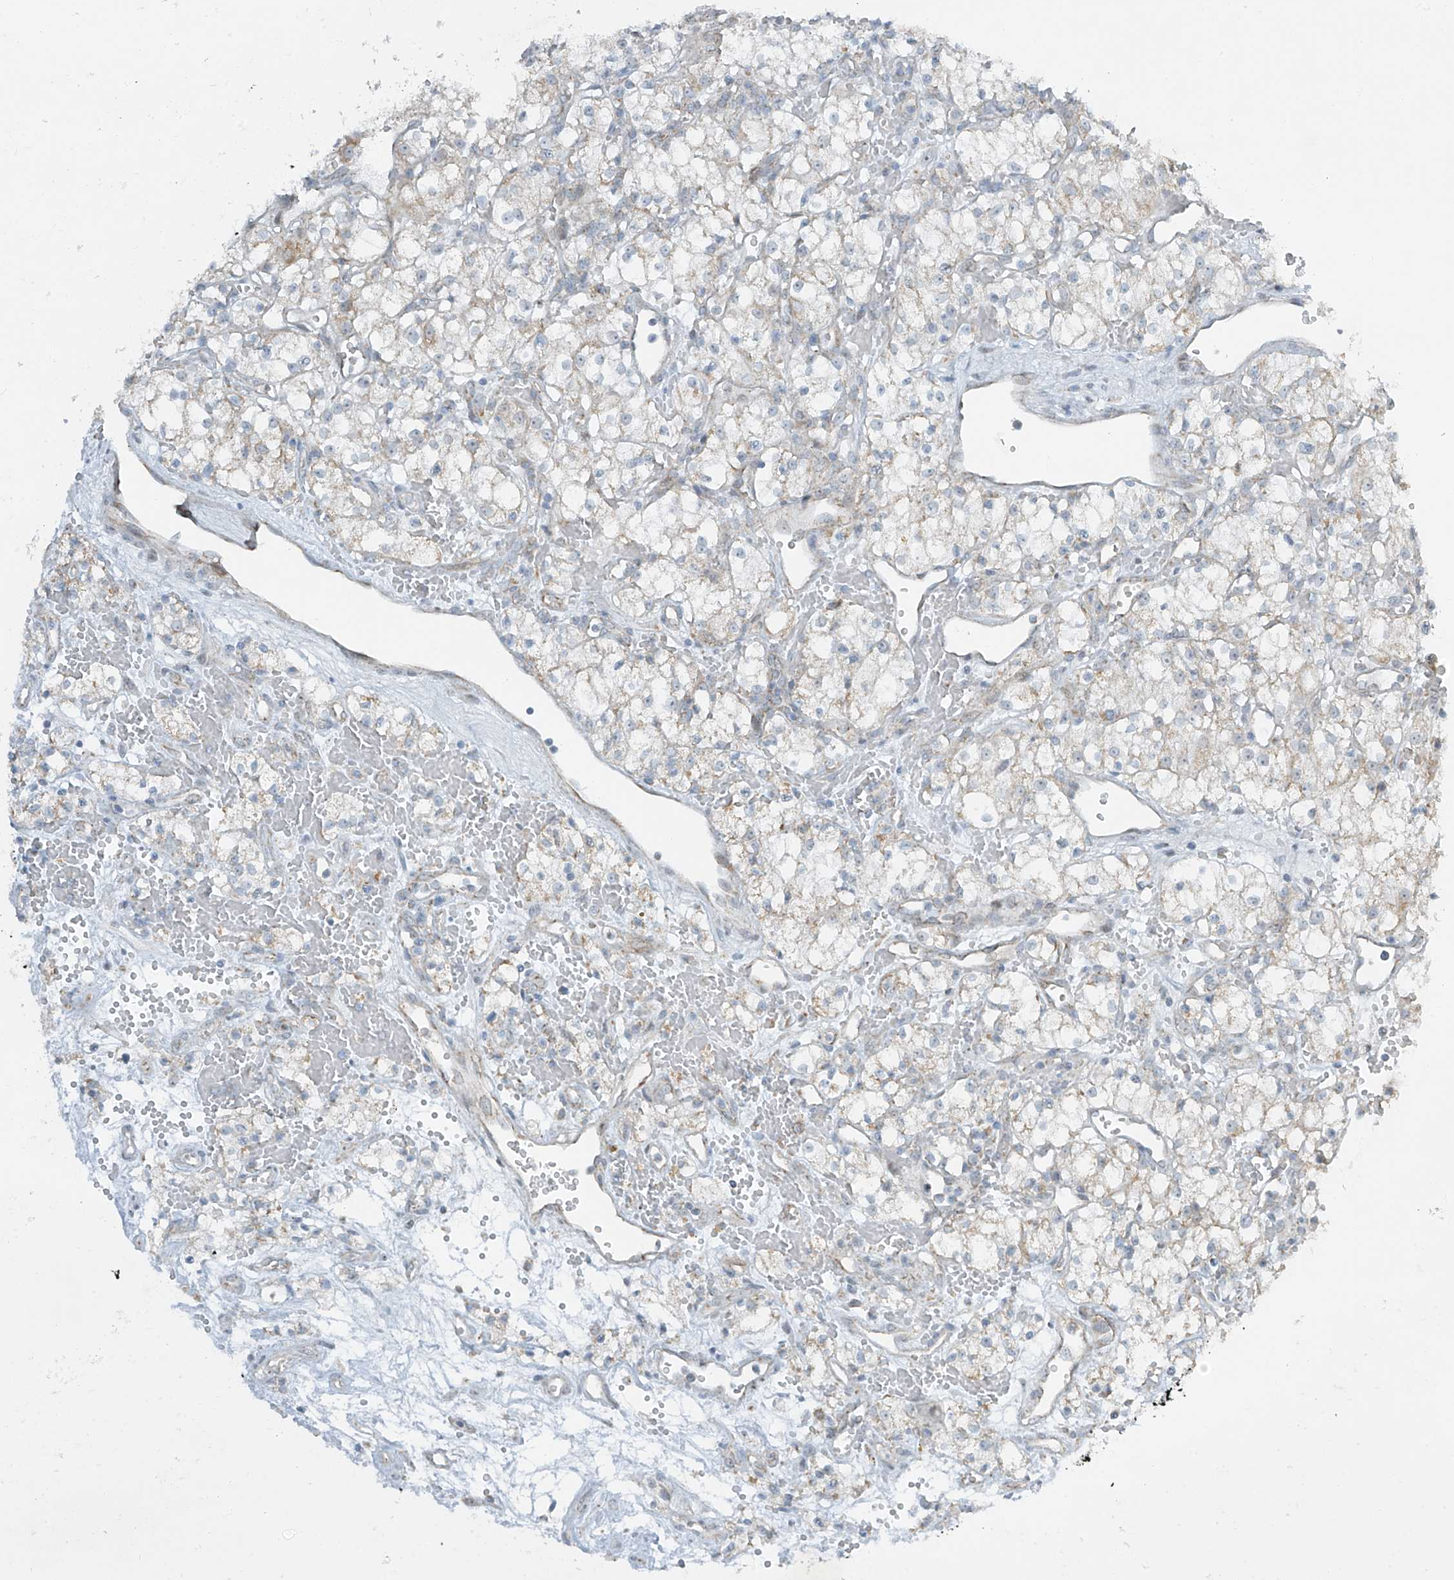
{"staining": {"intensity": "negative", "quantity": "none", "location": "none"}, "tissue": "renal cancer", "cell_type": "Tumor cells", "image_type": "cancer", "snomed": [{"axis": "morphology", "description": "Adenocarcinoma, NOS"}, {"axis": "topography", "description": "Kidney"}], "caption": "This histopathology image is of adenocarcinoma (renal) stained with immunohistochemistry to label a protein in brown with the nuclei are counter-stained blue. There is no expression in tumor cells.", "gene": "SMDT1", "patient": {"sex": "male", "age": 59}}